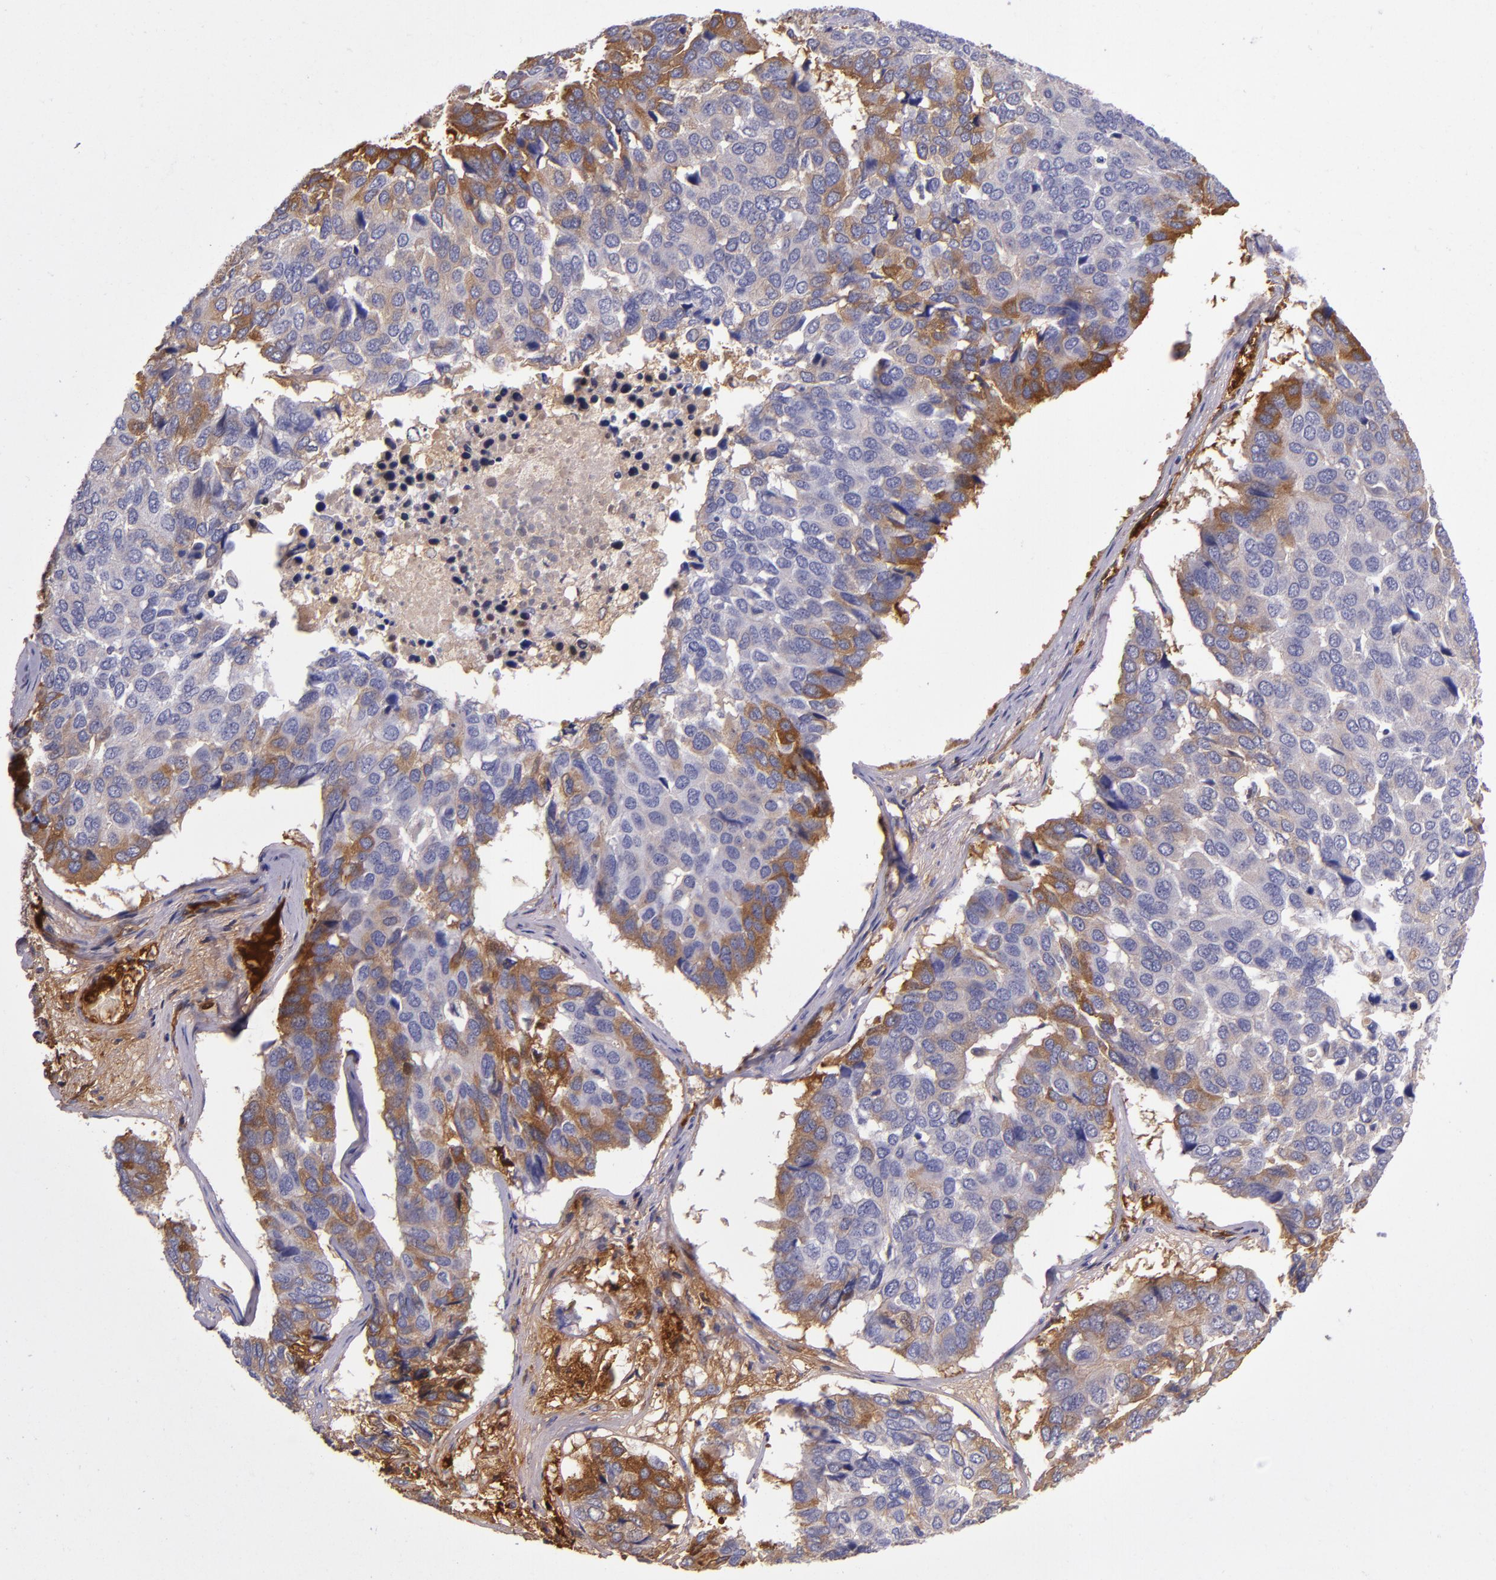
{"staining": {"intensity": "weak", "quantity": "25%-75%", "location": "cytoplasmic/membranous"}, "tissue": "pancreatic cancer", "cell_type": "Tumor cells", "image_type": "cancer", "snomed": [{"axis": "morphology", "description": "Adenocarcinoma, NOS"}, {"axis": "topography", "description": "Pancreas"}], "caption": "A histopathology image of human pancreatic cancer stained for a protein demonstrates weak cytoplasmic/membranous brown staining in tumor cells. (DAB (3,3'-diaminobenzidine) IHC, brown staining for protein, blue staining for nuclei).", "gene": "CLEC3B", "patient": {"sex": "male", "age": 50}}